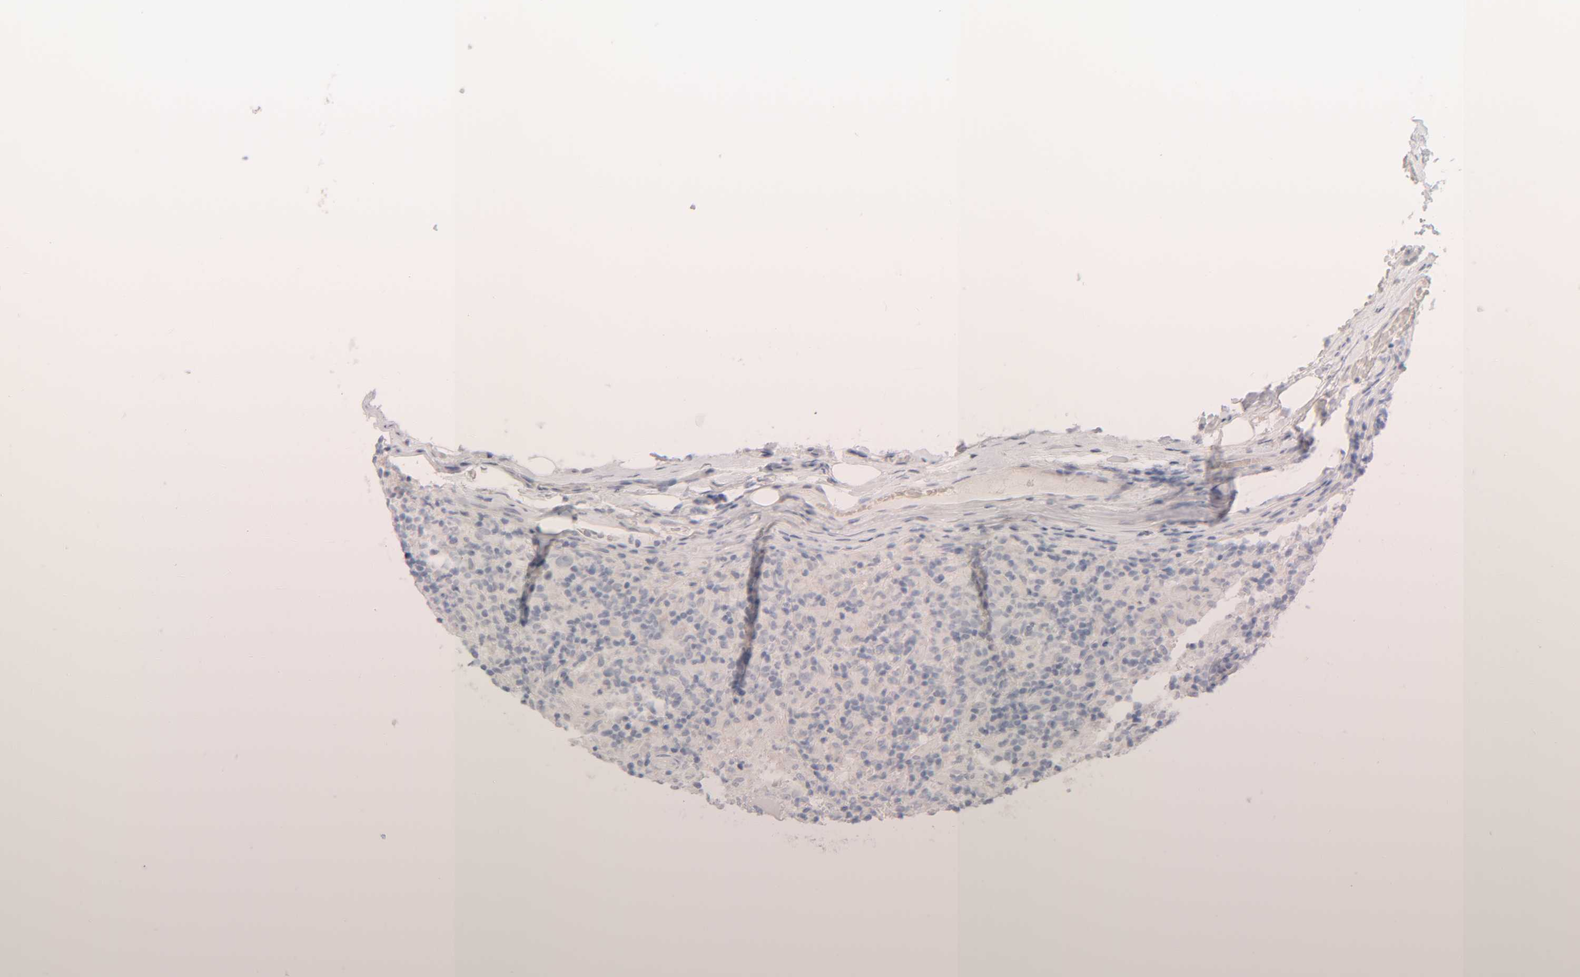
{"staining": {"intensity": "negative", "quantity": "none", "location": "none"}, "tissue": "lymphoma", "cell_type": "Tumor cells", "image_type": "cancer", "snomed": [{"axis": "morphology", "description": "Hodgkin's disease, NOS"}, {"axis": "topography", "description": "Lymph node"}], "caption": "A photomicrograph of lymphoma stained for a protein shows no brown staining in tumor cells.", "gene": "RIDA", "patient": {"sex": "male", "age": 70}}